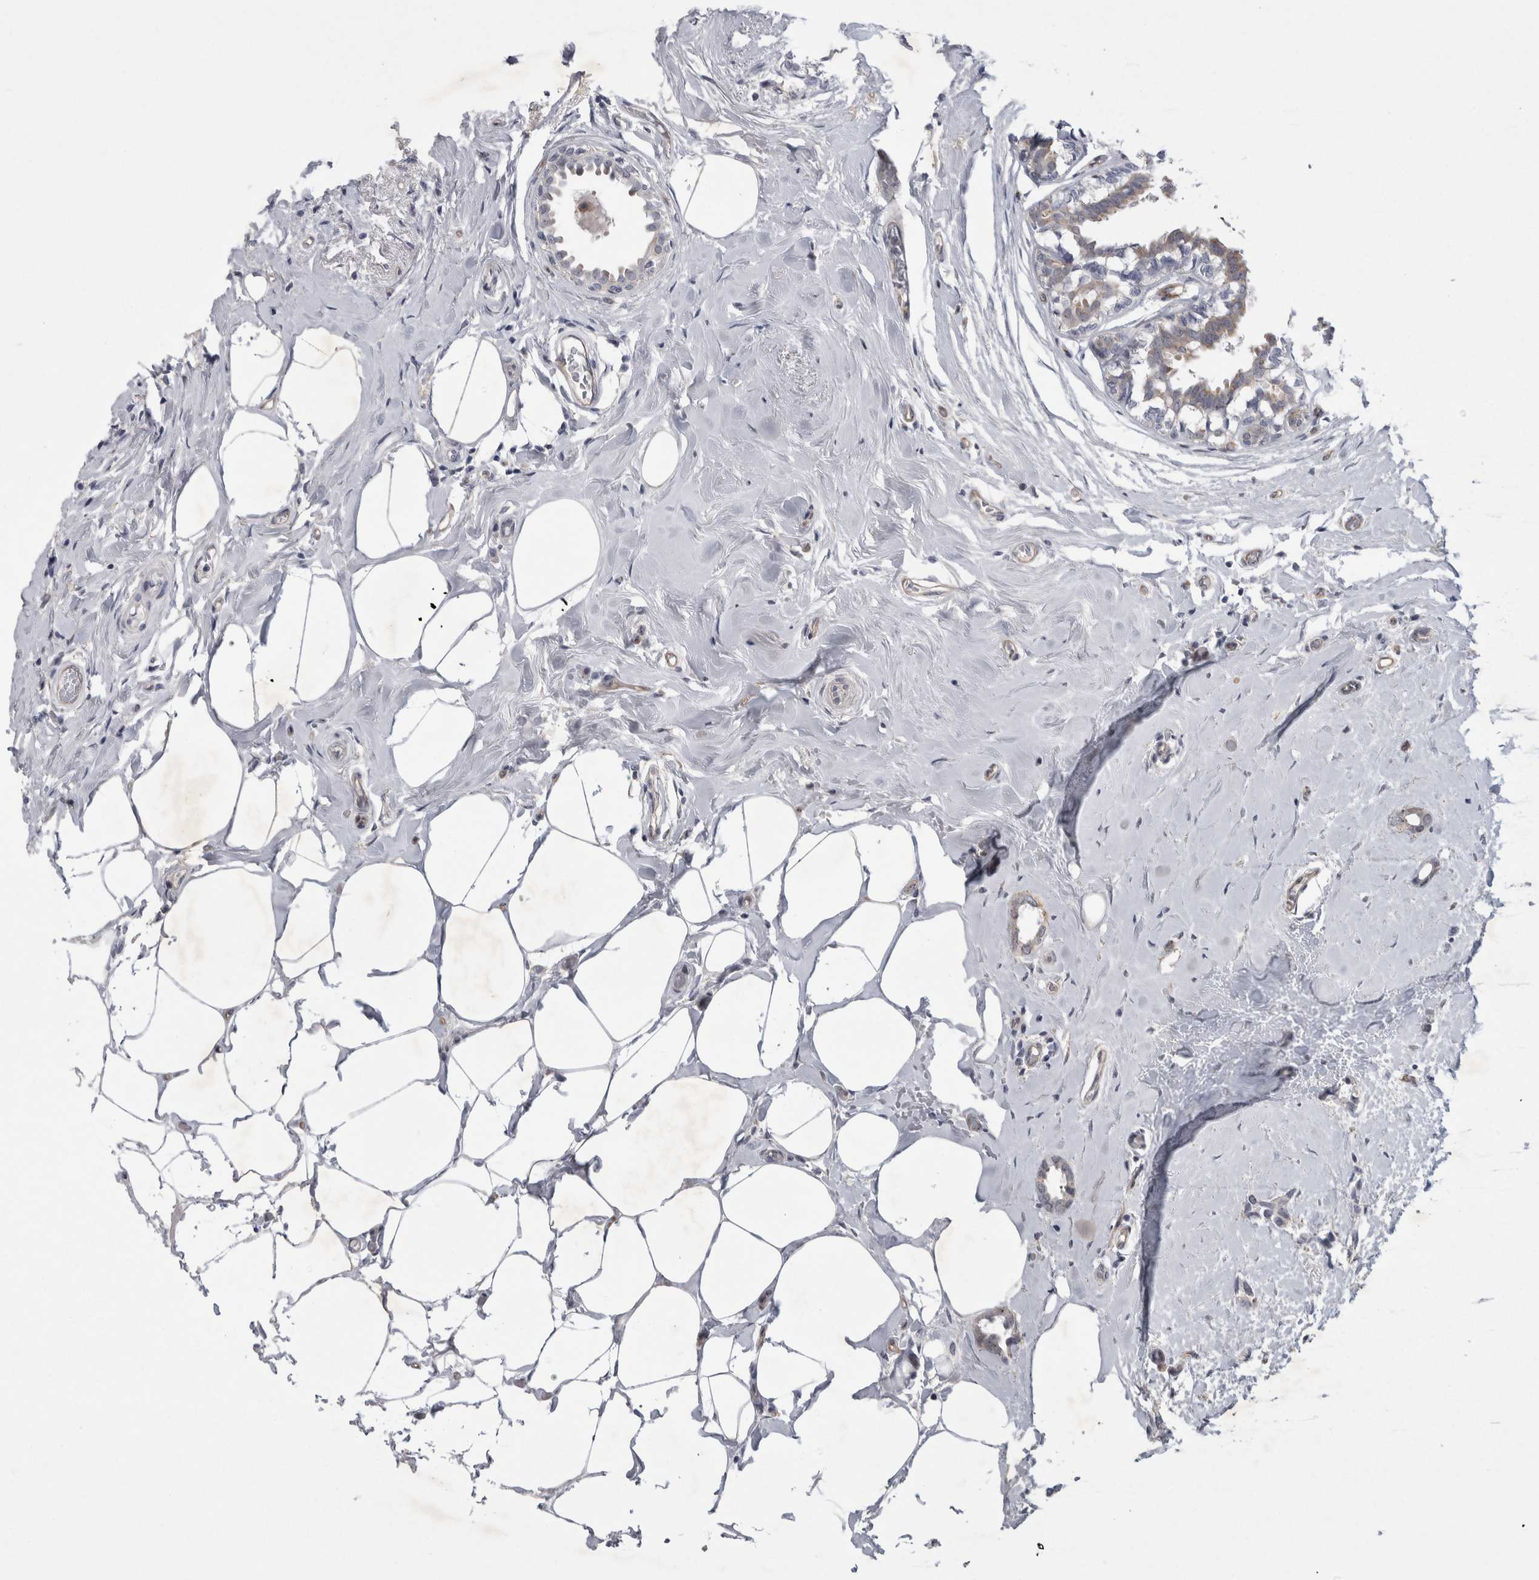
{"staining": {"intensity": "negative", "quantity": "none", "location": "none"}, "tissue": "breast cancer", "cell_type": "Tumor cells", "image_type": "cancer", "snomed": [{"axis": "morphology", "description": "Duct carcinoma"}, {"axis": "topography", "description": "Breast"}], "caption": "Breast cancer was stained to show a protein in brown. There is no significant expression in tumor cells.", "gene": "PARP11", "patient": {"sex": "female", "age": 55}}